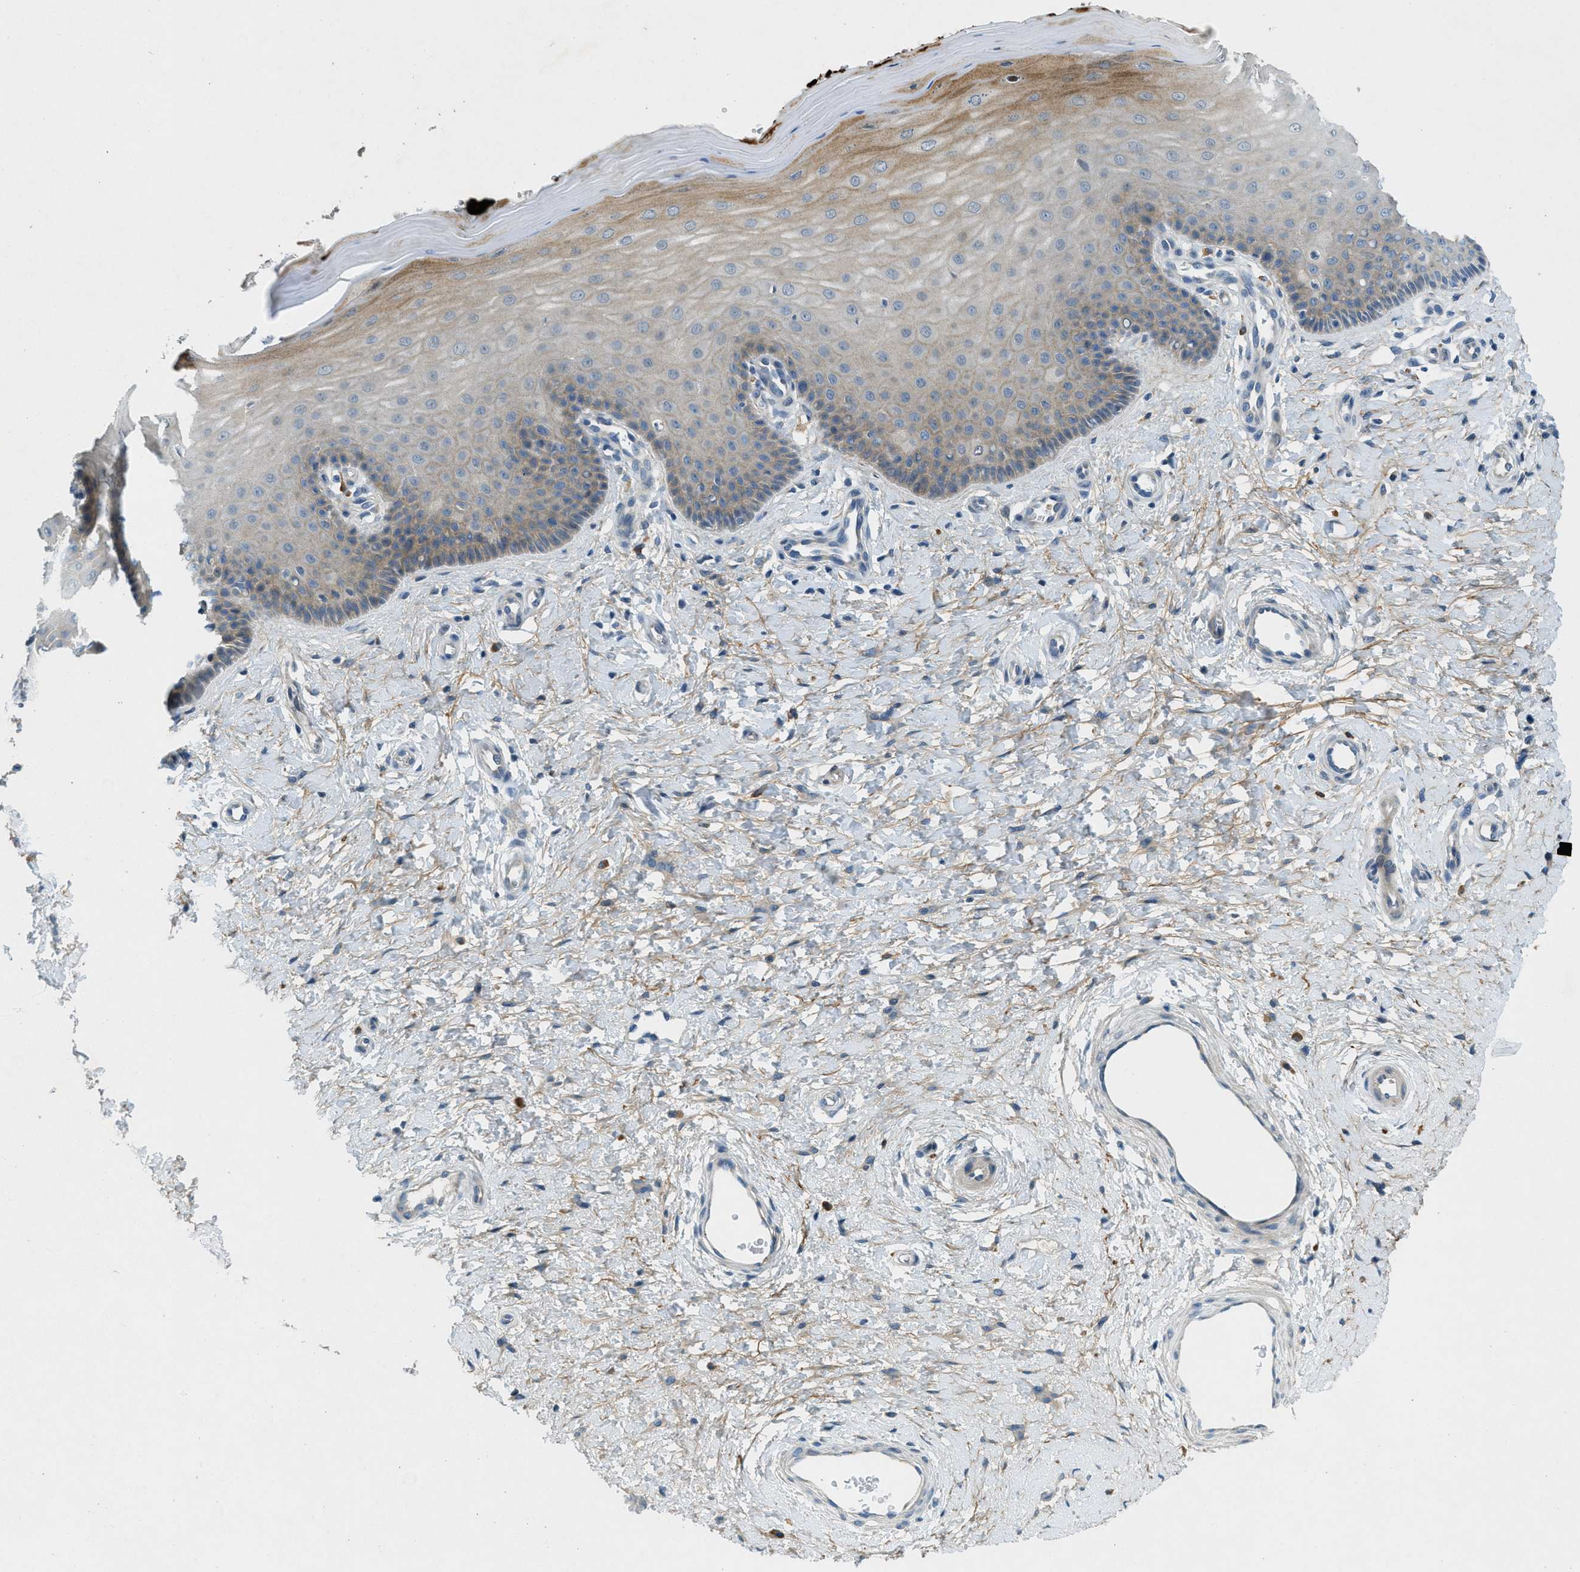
{"staining": {"intensity": "weak", "quantity": "25%-75%", "location": "cytoplasmic/membranous"}, "tissue": "cervix", "cell_type": "Glandular cells", "image_type": "normal", "snomed": [{"axis": "morphology", "description": "Normal tissue, NOS"}, {"axis": "topography", "description": "Cervix"}], "caption": "A high-resolution micrograph shows immunohistochemistry staining of unremarkable cervix, which displays weak cytoplasmic/membranous positivity in about 25%-75% of glandular cells.", "gene": "SNX14", "patient": {"sex": "female", "age": 55}}